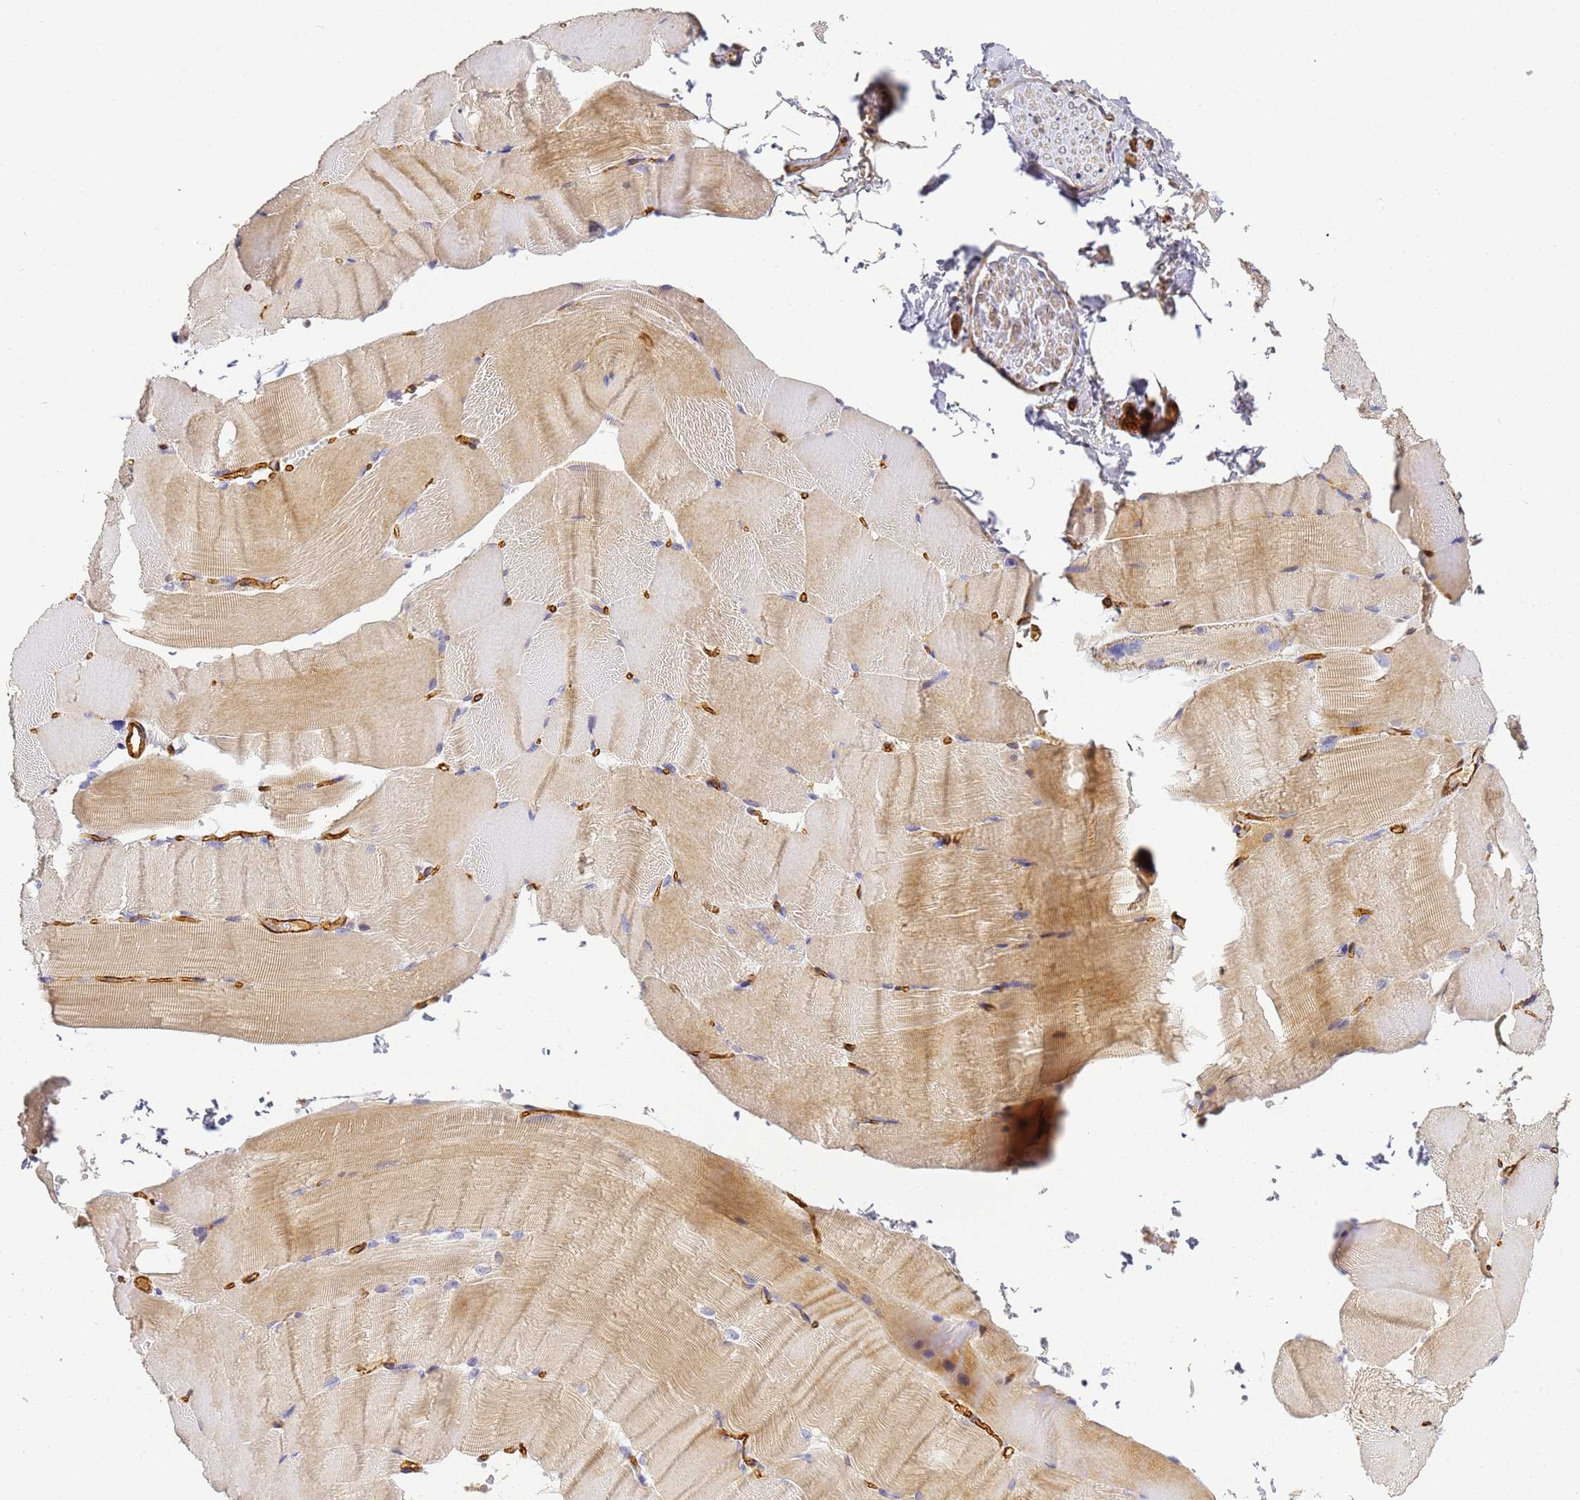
{"staining": {"intensity": "moderate", "quantity": "25%-75%", "location": "cytoplasmic/membranous"}, "tissue": "skeletal muscle", "cell_type": "Myocytes", "image_type": "normal", "snomed": [{"axis": "morphology", "description": "Normal tissue, NOS"}, {"axis": "topography", "description": "Skeletal muscle"}, {"axis": "topography", "description": "Parathyroid gland"}], "caption": "The image shows staining of benign skeletal muscle, revealing moderate cytoplasmic/membranous protein positivity (brown color) within myocytes.", "gene": "CFHR1", "patient": {"sex": "female", "age": 37}}